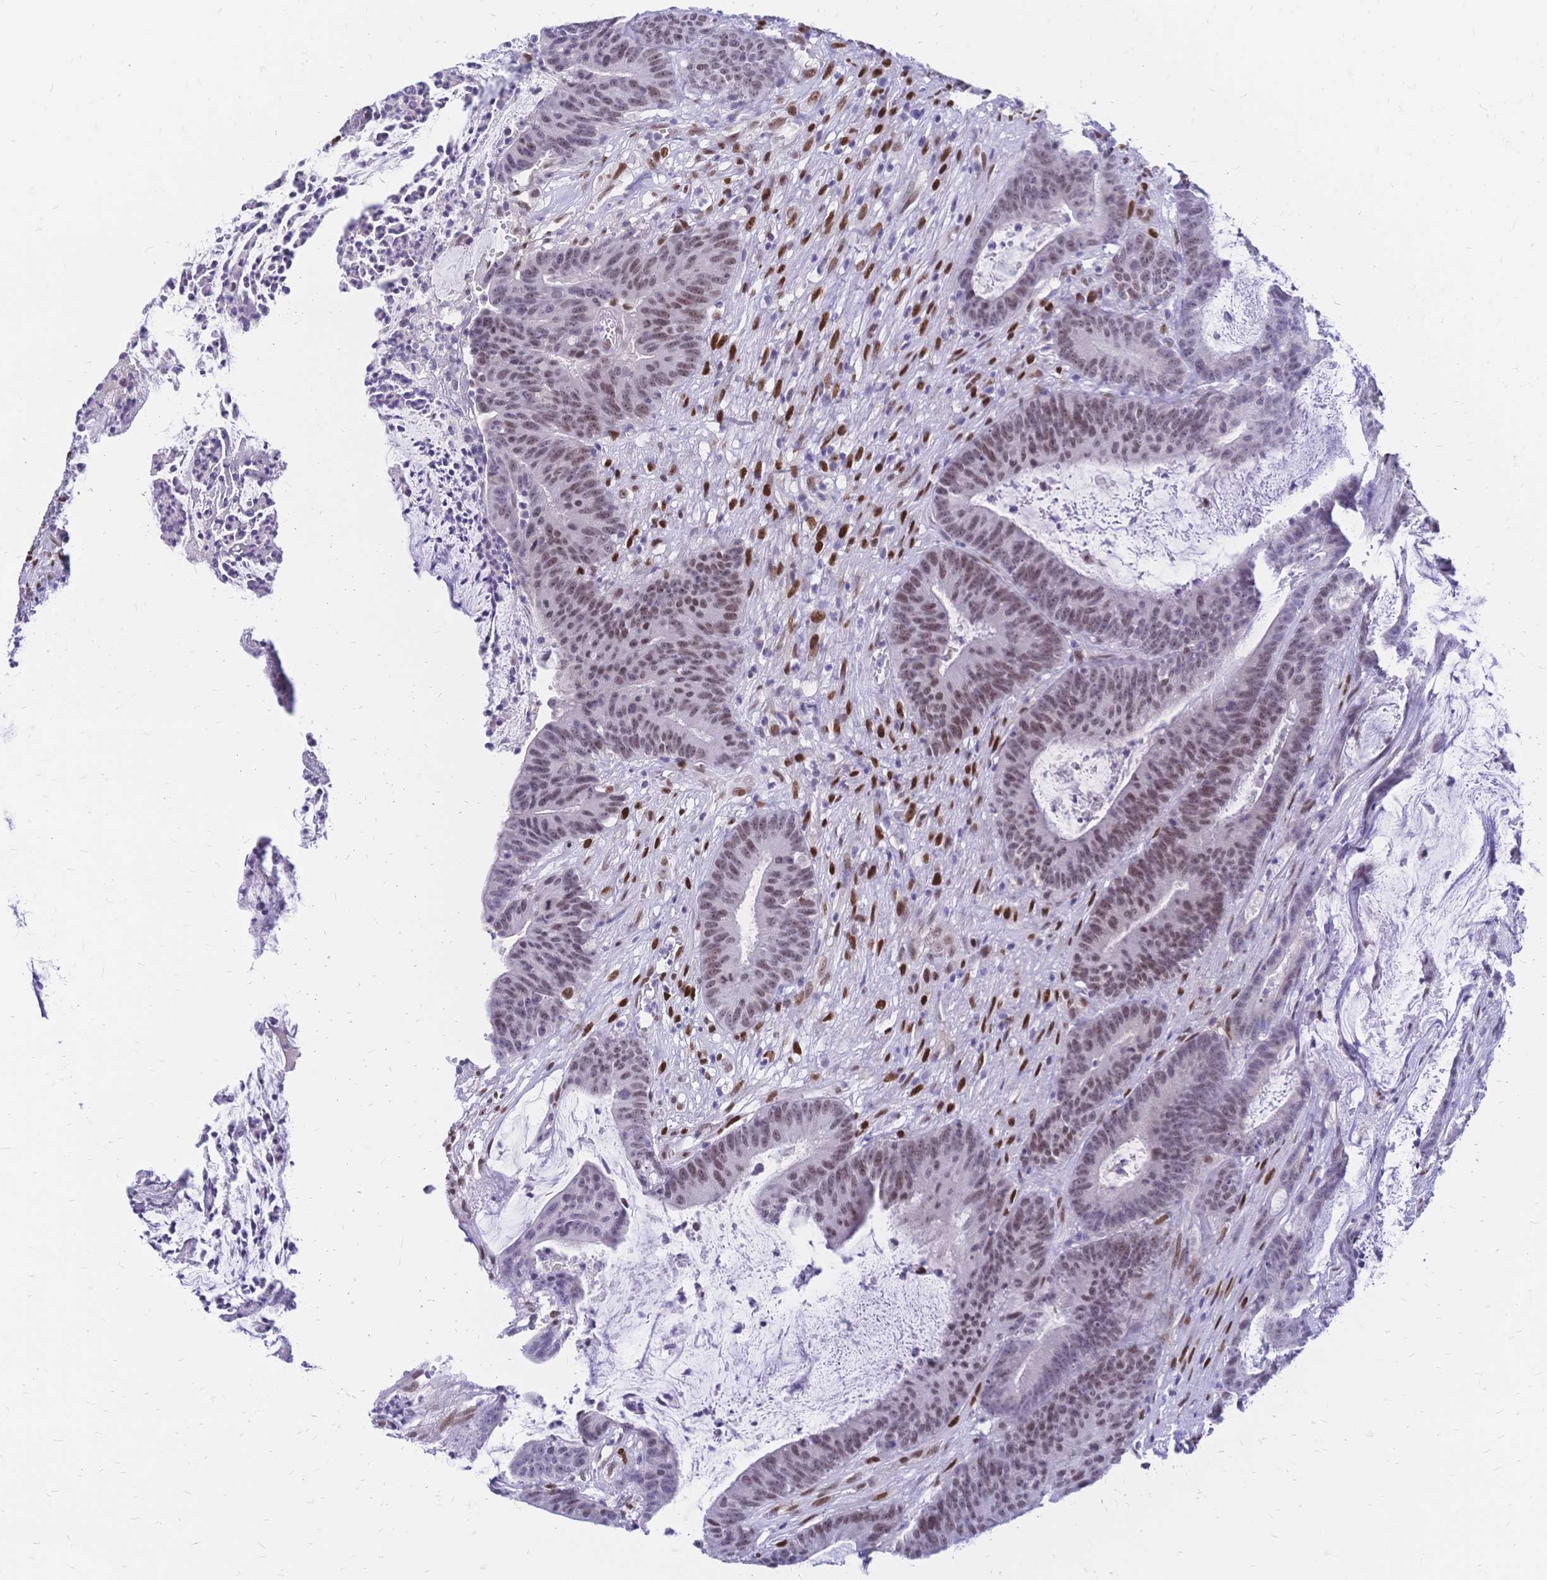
{"staining": {"intensity": "moderate", "quantity": "25%-75%", "location": "nuclear"}, "tissue": "colorectal cancer", "cell_type": "Tumor cells", "image_type": "cancer", "snomed": [{"axis": "morphology", "description": "Adenocarcinoma, NOS"}, {"axis": "topography", "description": "Colon"}], "caption": "Immunohistochemical staining of adenocarcinoma (colorectal) demonstrates medium levels of moderate nuclear expression in about 25%-75% of tumor cells. (Stains: DAB (3,3'-diaminobenzidine) in brown, nuclei in blue, Microscopy: brightfield microscopy at high magnification).", "gene": "NFIC", "patient": {"sex": "female", "age": 78}}